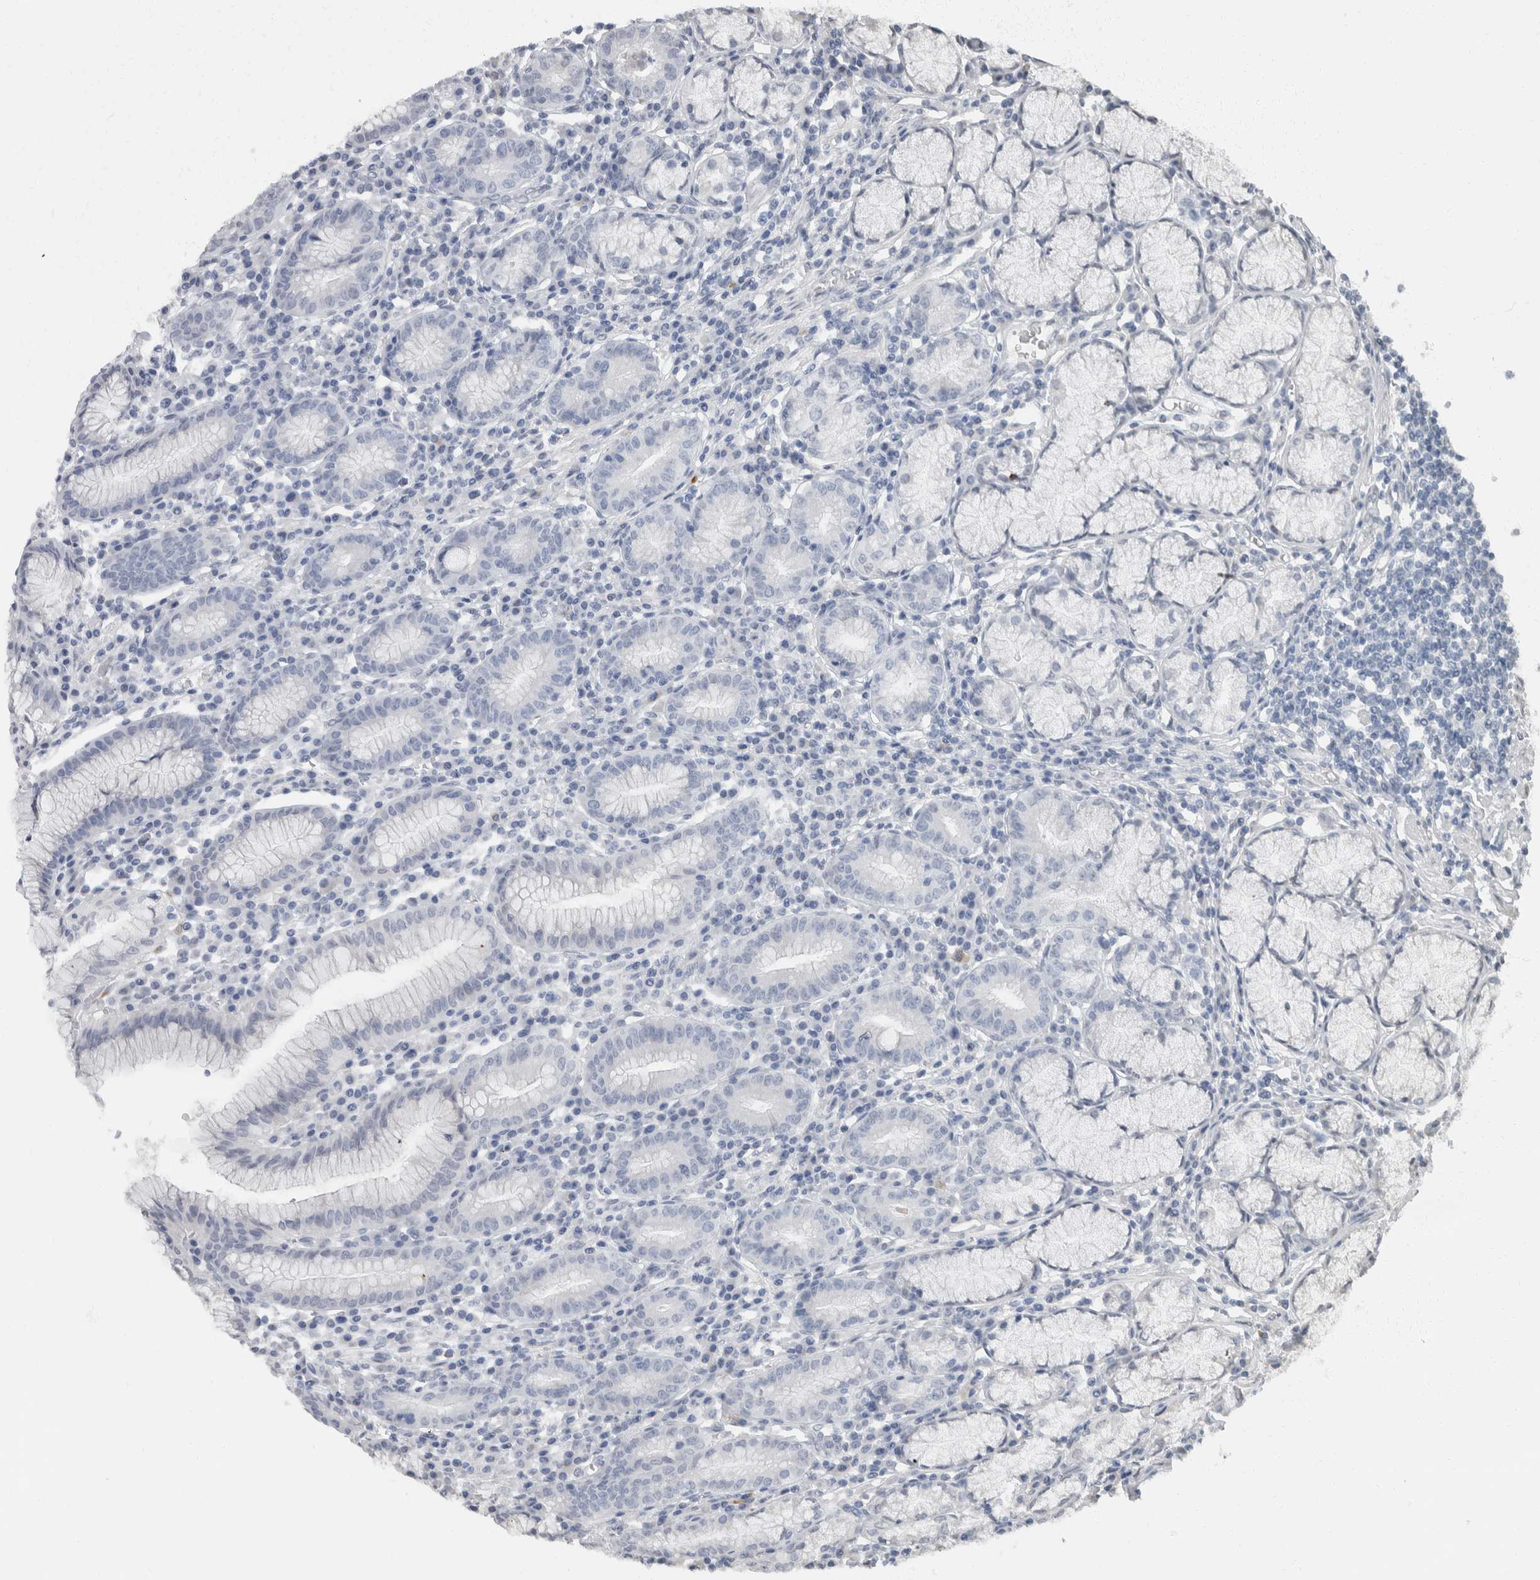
{"staining": {"intensity": "negative", "quantity": "none", "location": "none"}, "tissue": "stomach", "cell_type": "Glandular cells", "image_type": "normal", "snomed": [{"axis": "morphology", "description": "Normal tissue, NOS"}, {"axis": "topography", "description": "Stomach"}], "caption": "The IHC micrograph has no significant staining in glandular cells of stomach.", "gene": "NEFM", "patient": {"sex": "male", "age": 55}}